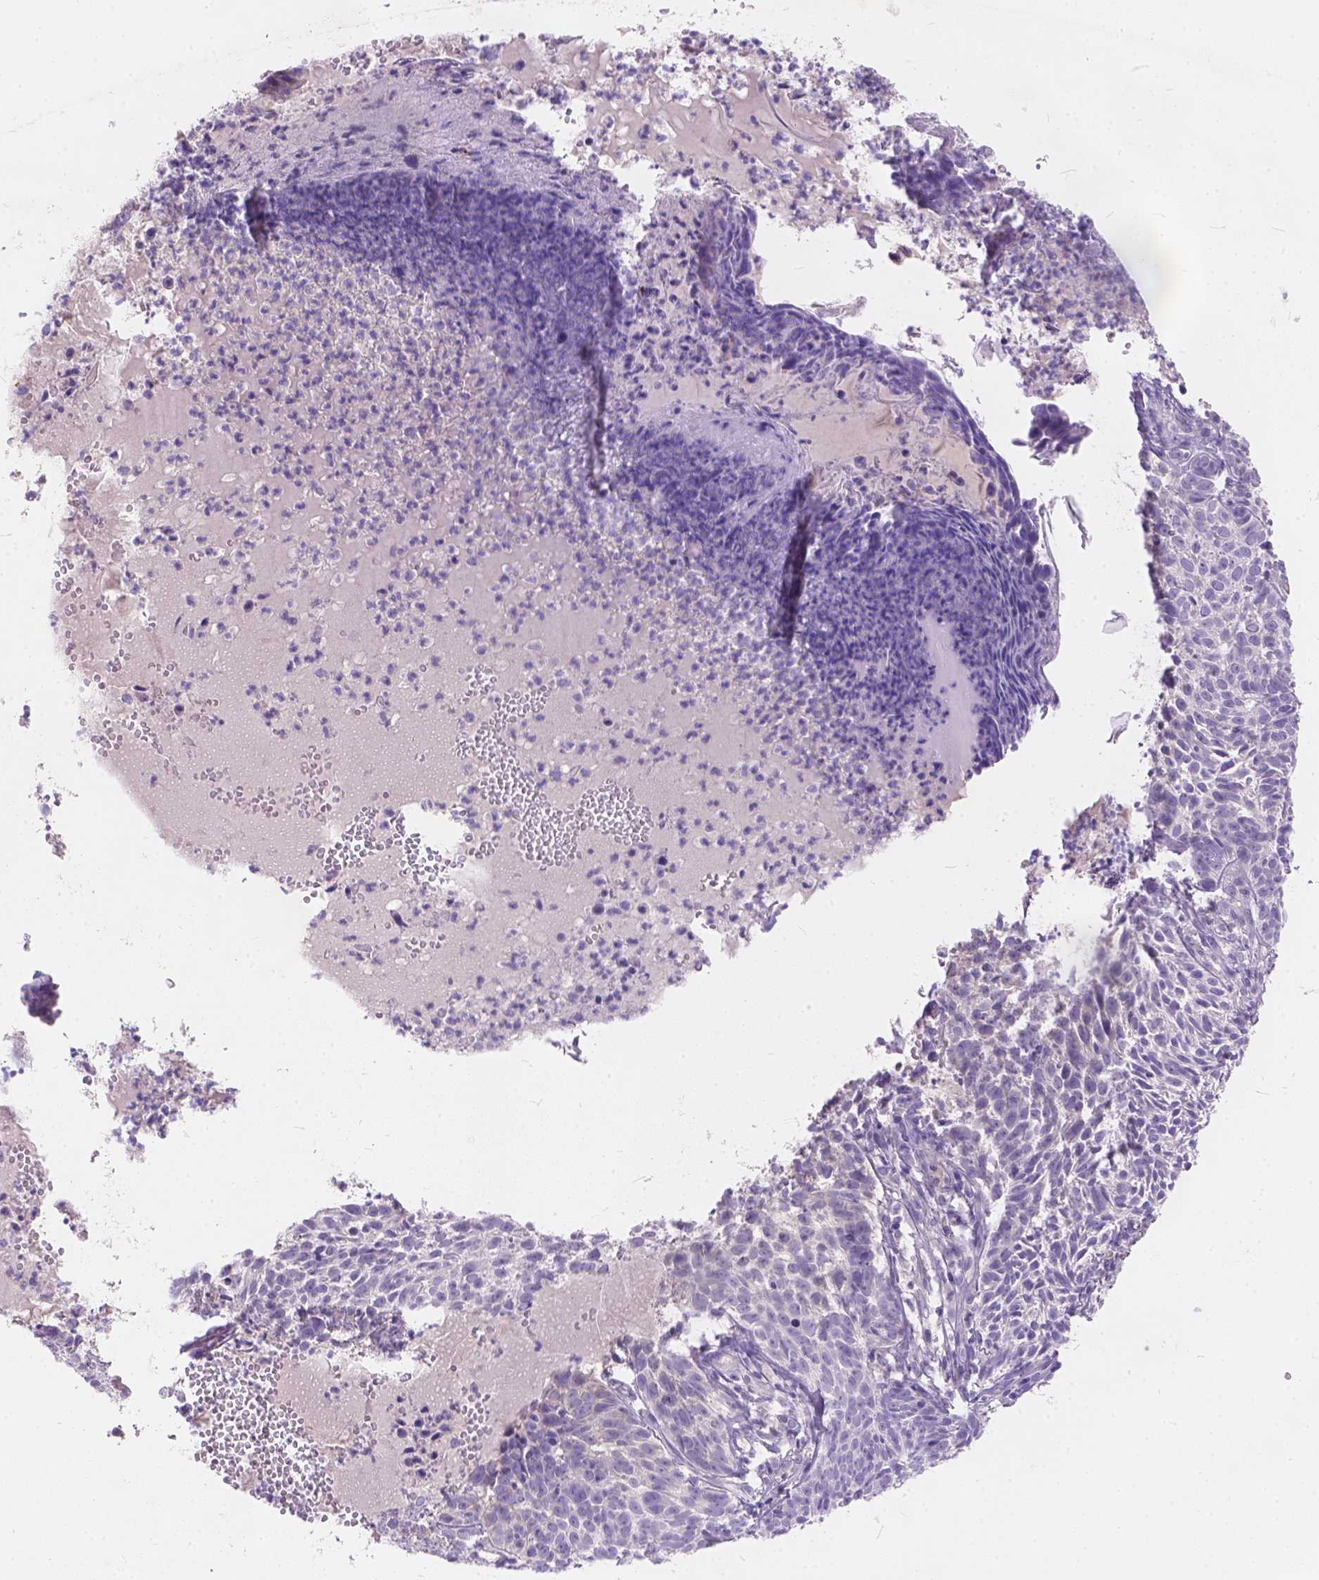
{"staining": {"intensity": "negative", "quantity": "none", "location": "none"}, "tissue": "skin cancer", "cell_type": "Tumor cells", "image_type": "cancer", "snomed": [{"axis": "morphology", "description": "Basal cell carcinoma"}, {"axis": "topography", "description": "Skin"}], "caption": "Immunohistochemical staining of skin basal cell carcinoma displays no significant positivity in tumor cells.", "gene": "PEX11G", "patient": {"sex": "male", "age": 90}}